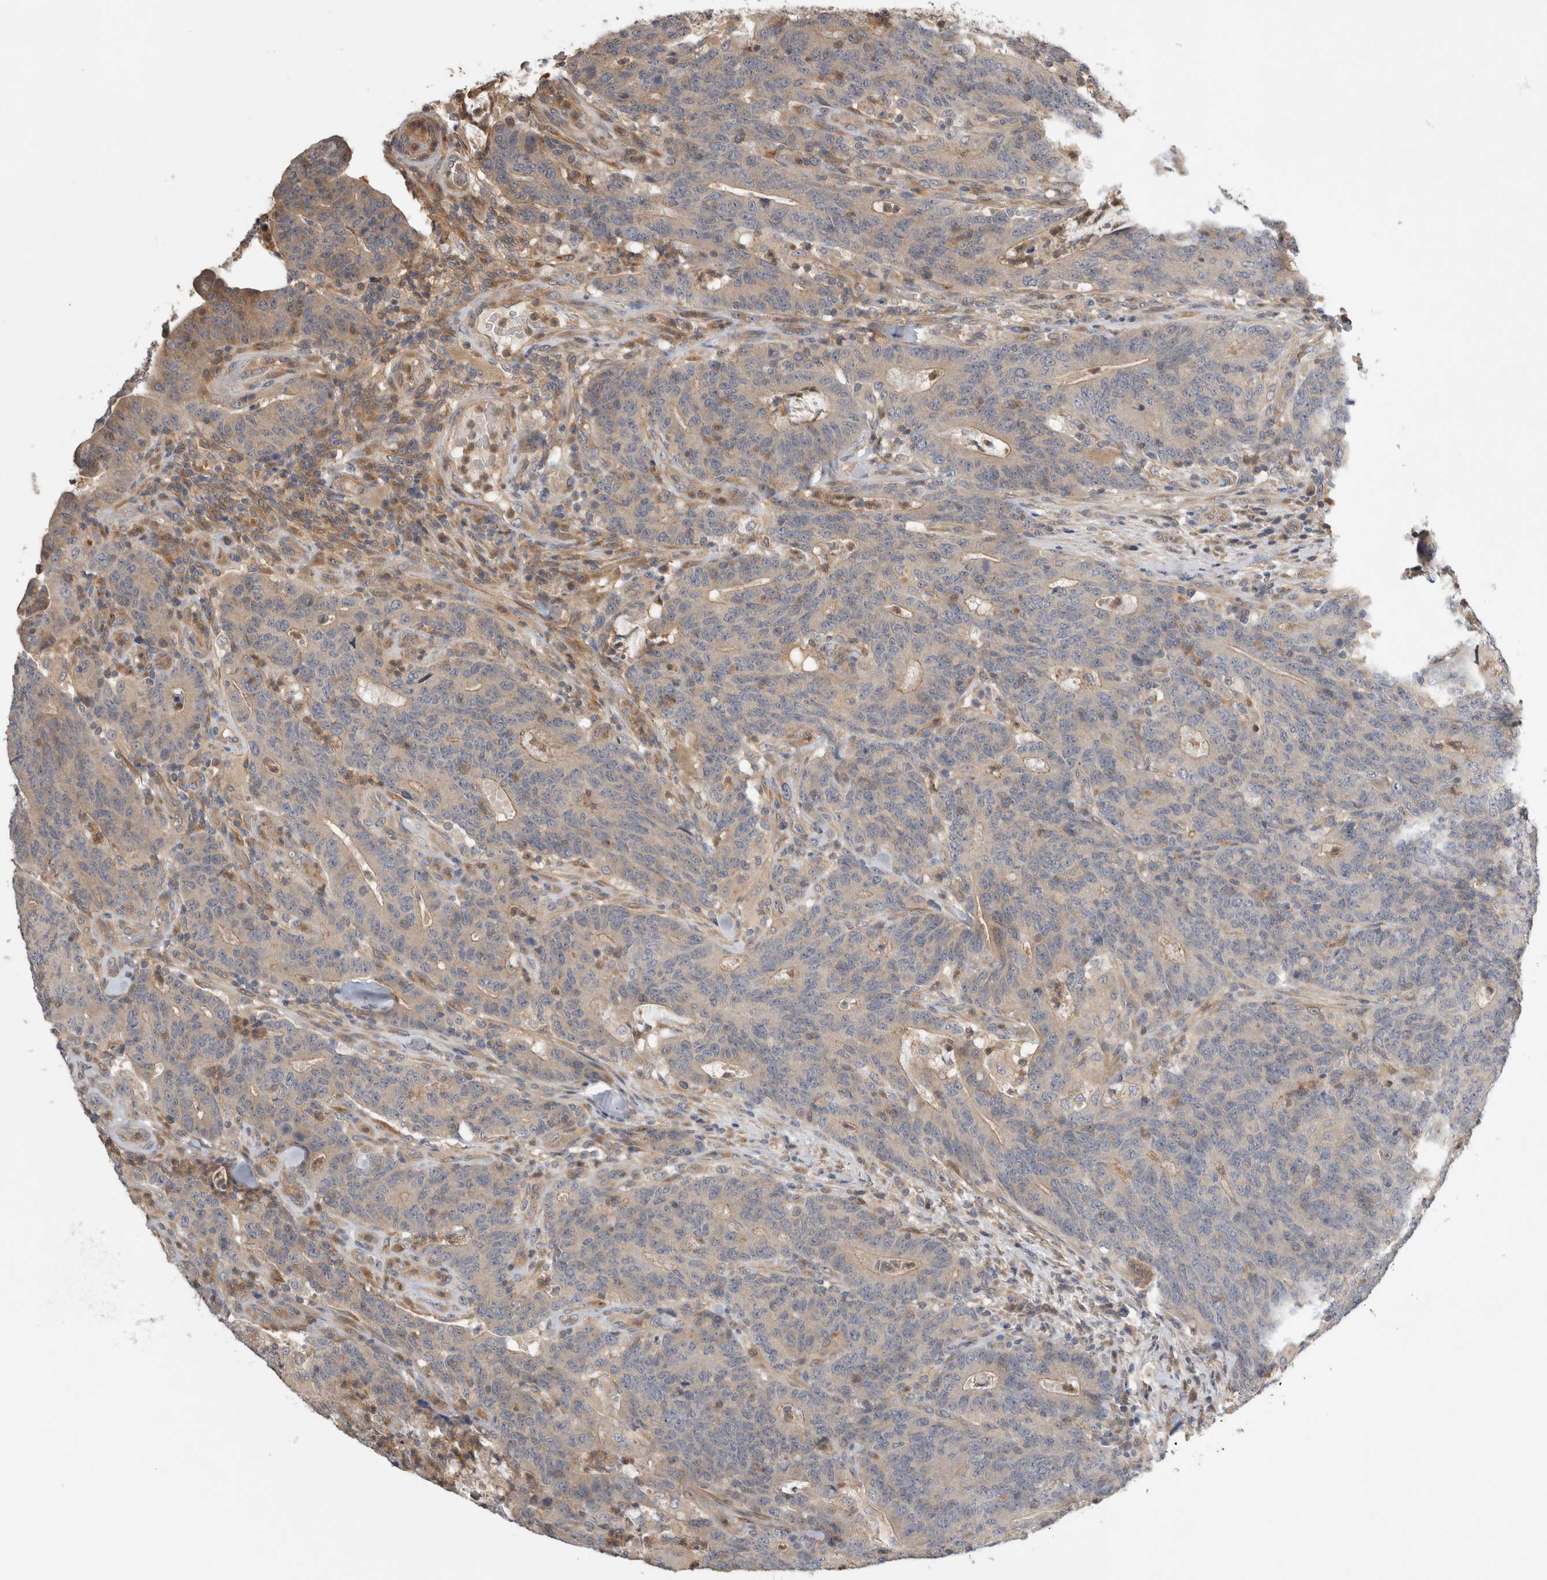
{"staining": {"intensity": "weak", "quantity": "<25%", "location": "cytoplasmic/membranous"}, "tissue": "colorectal cancer", "cell_type": "Tumor cells", "image_type": "cancer", "snomed": [{"axis": "morphology", "description": "Normal tissue, NOS"}, {"axis": "morphology", "description": "Adenocarcinoma, NOS"}, {"axis": "topography", "description": "Colon"}], "caption": "An immunohistochemistry (IHC) micrograph of colorectal cancer (adenocarcinoma) is shown. There is no staining in tumor cells of colorectal cancer (adenocarcinoma).", "gene": "PGM1", "patient": {"sex": "female", "age": 75}}